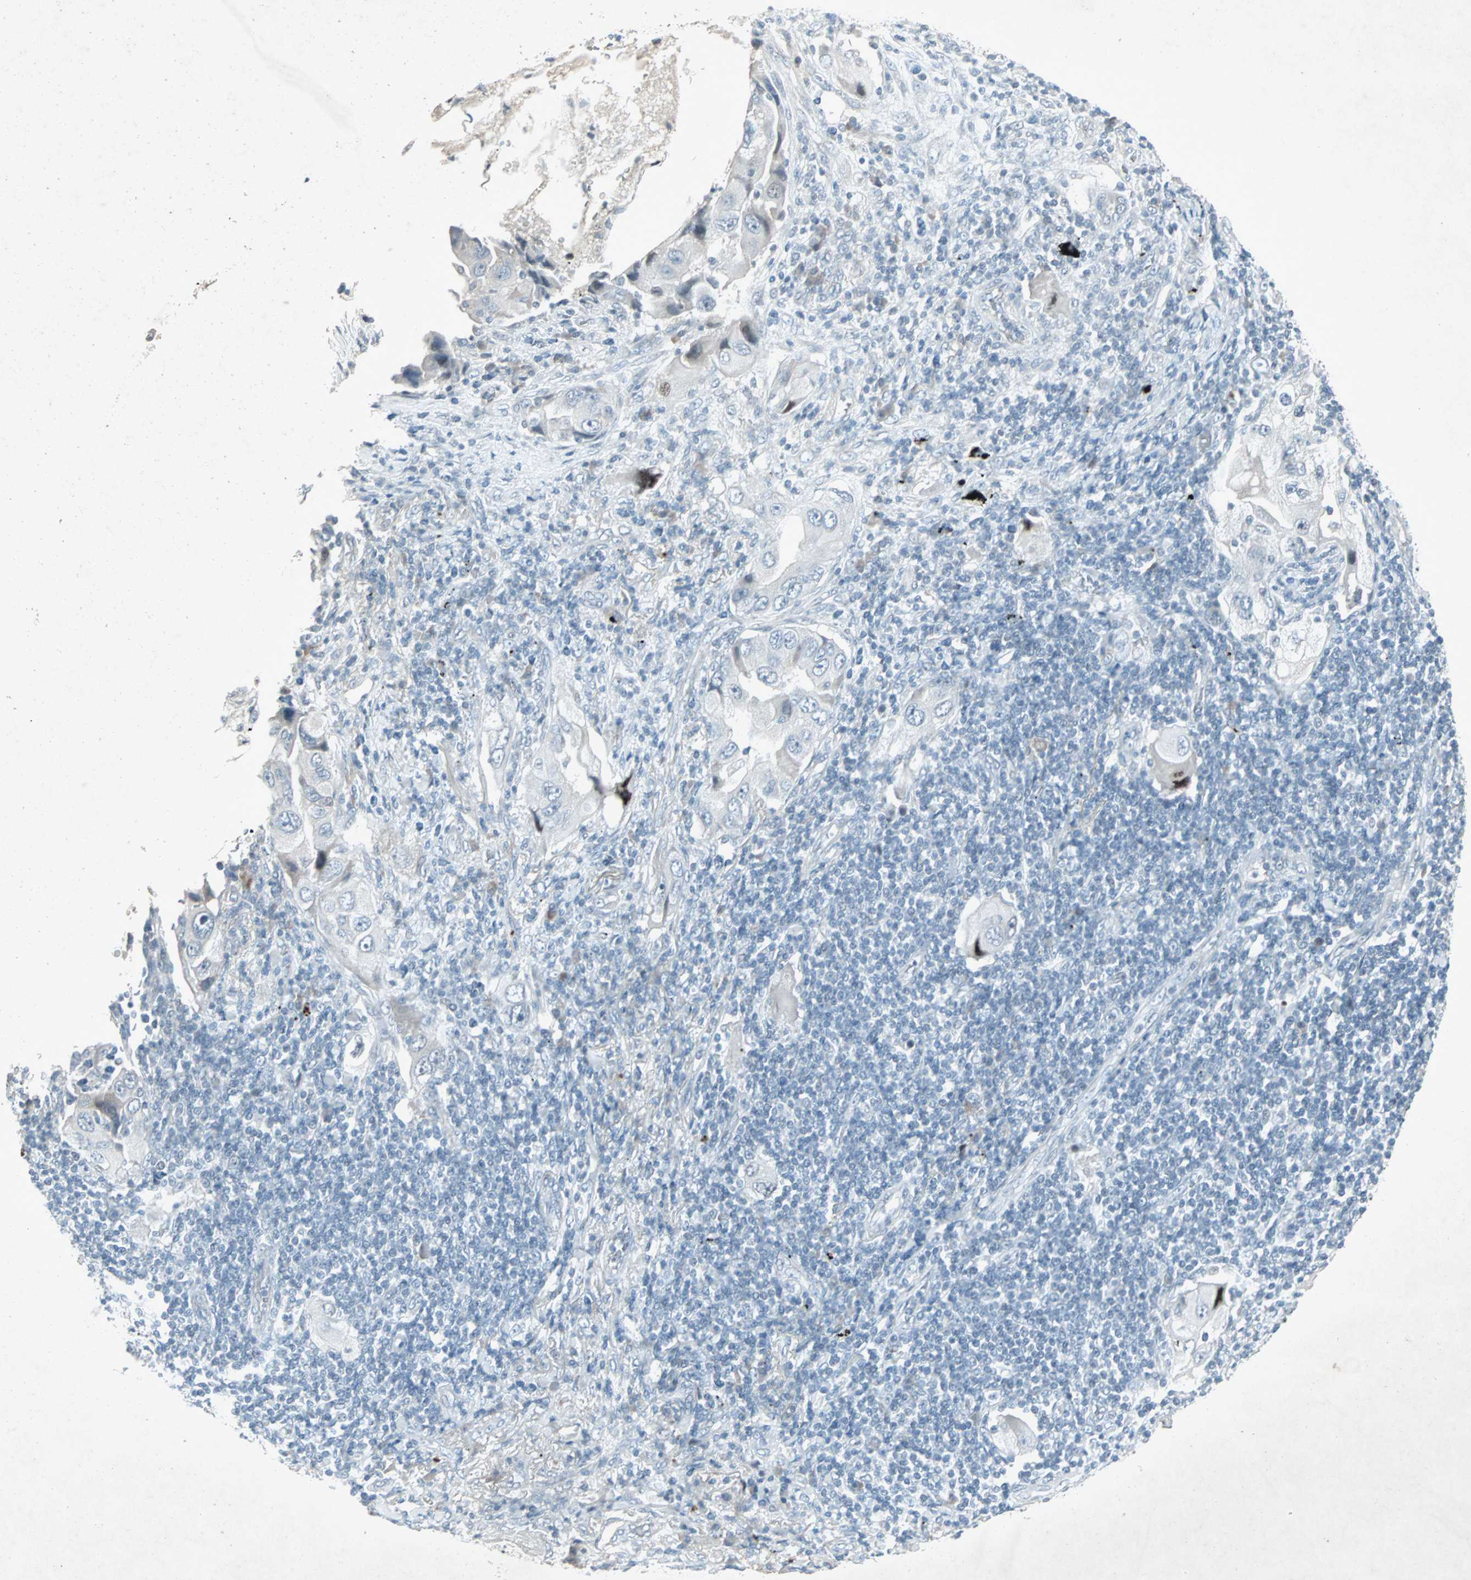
{"staining": {"intensity": "negative", "quantity": "none", "location": "none"}, "tissue": "lung cancer", "cell_type": "Tumor cells", "image_type": "cancer", "snomed": [{"axis": "morphology", "description": "Adenocarcinoma, NOS"}, {"axis": "topography", "description": "Lung"}], "caption": "High magnification brightfield microscopy of lung adenocarcinoma stained with DAB (3,3'-diaminobenzidine) (brown) and counterstained with hematoxylin (blue): tumor cells show no significant expression. Brightfield microscopy of IHC stained with DAB (3,3'-diaminobenzidine) (brown) and hematoxylin (blue), captured at high magnification.", "gene": "LANCL3", "patient": {"sex": "female", "age": 65}}